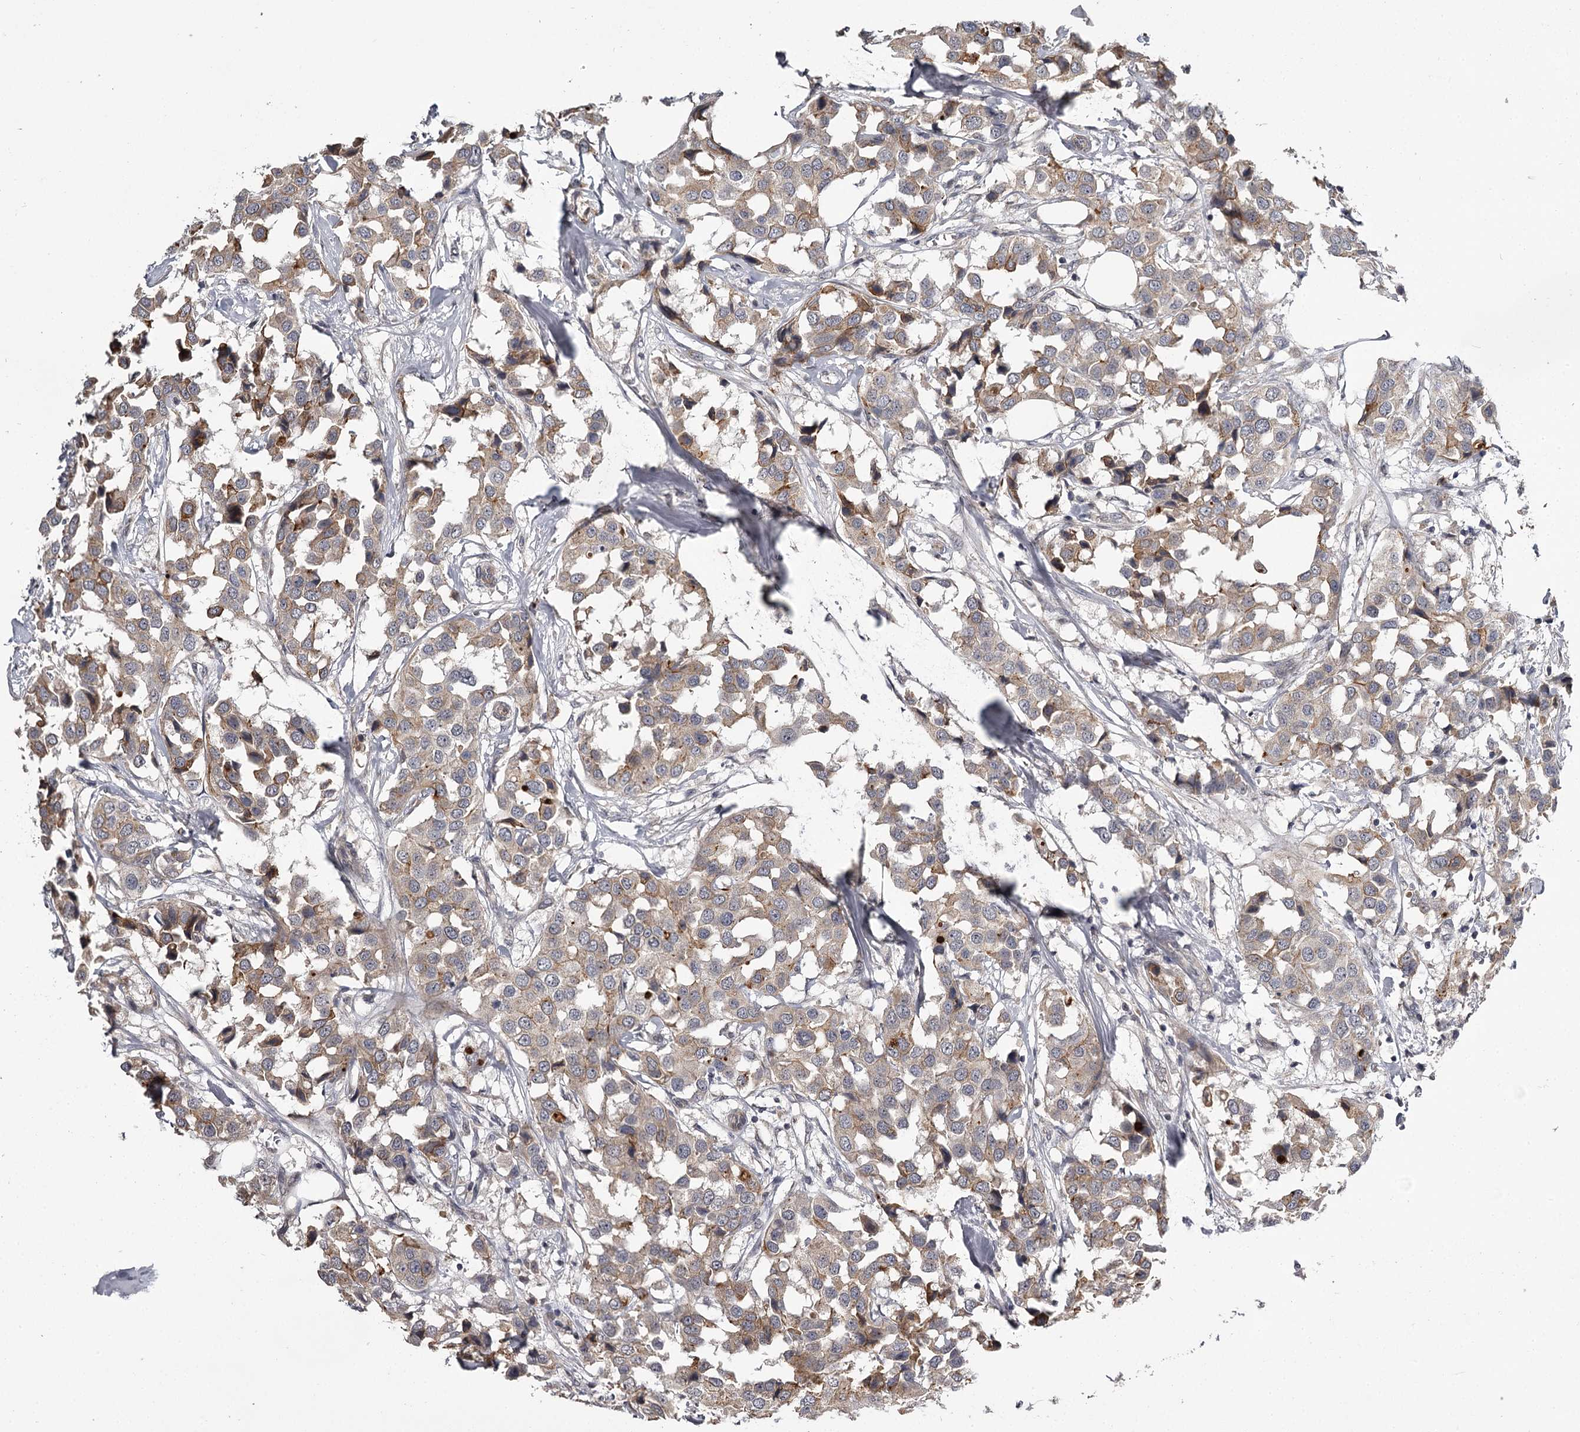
{"staining": {"intensity": "moderate", "quantity": ">75%", "location": "cytoplasmic/membranous"}, "tissue": "breast cancer", "cell_type": "Tumor cells", "image_type": "cancer", "snomed": [{"axis": "morphology", "description": "Duct carcinoma"}, {"axis": "topography", "description": "Breast"}], "caption": "Moderate cytoplasmic/membranous expression is present in approximately >75% of tumor cells in breast infiltrating ductal carcinoma.", "gene": "CWF19L2", "patient": {"sex": "female", "age": 80}}